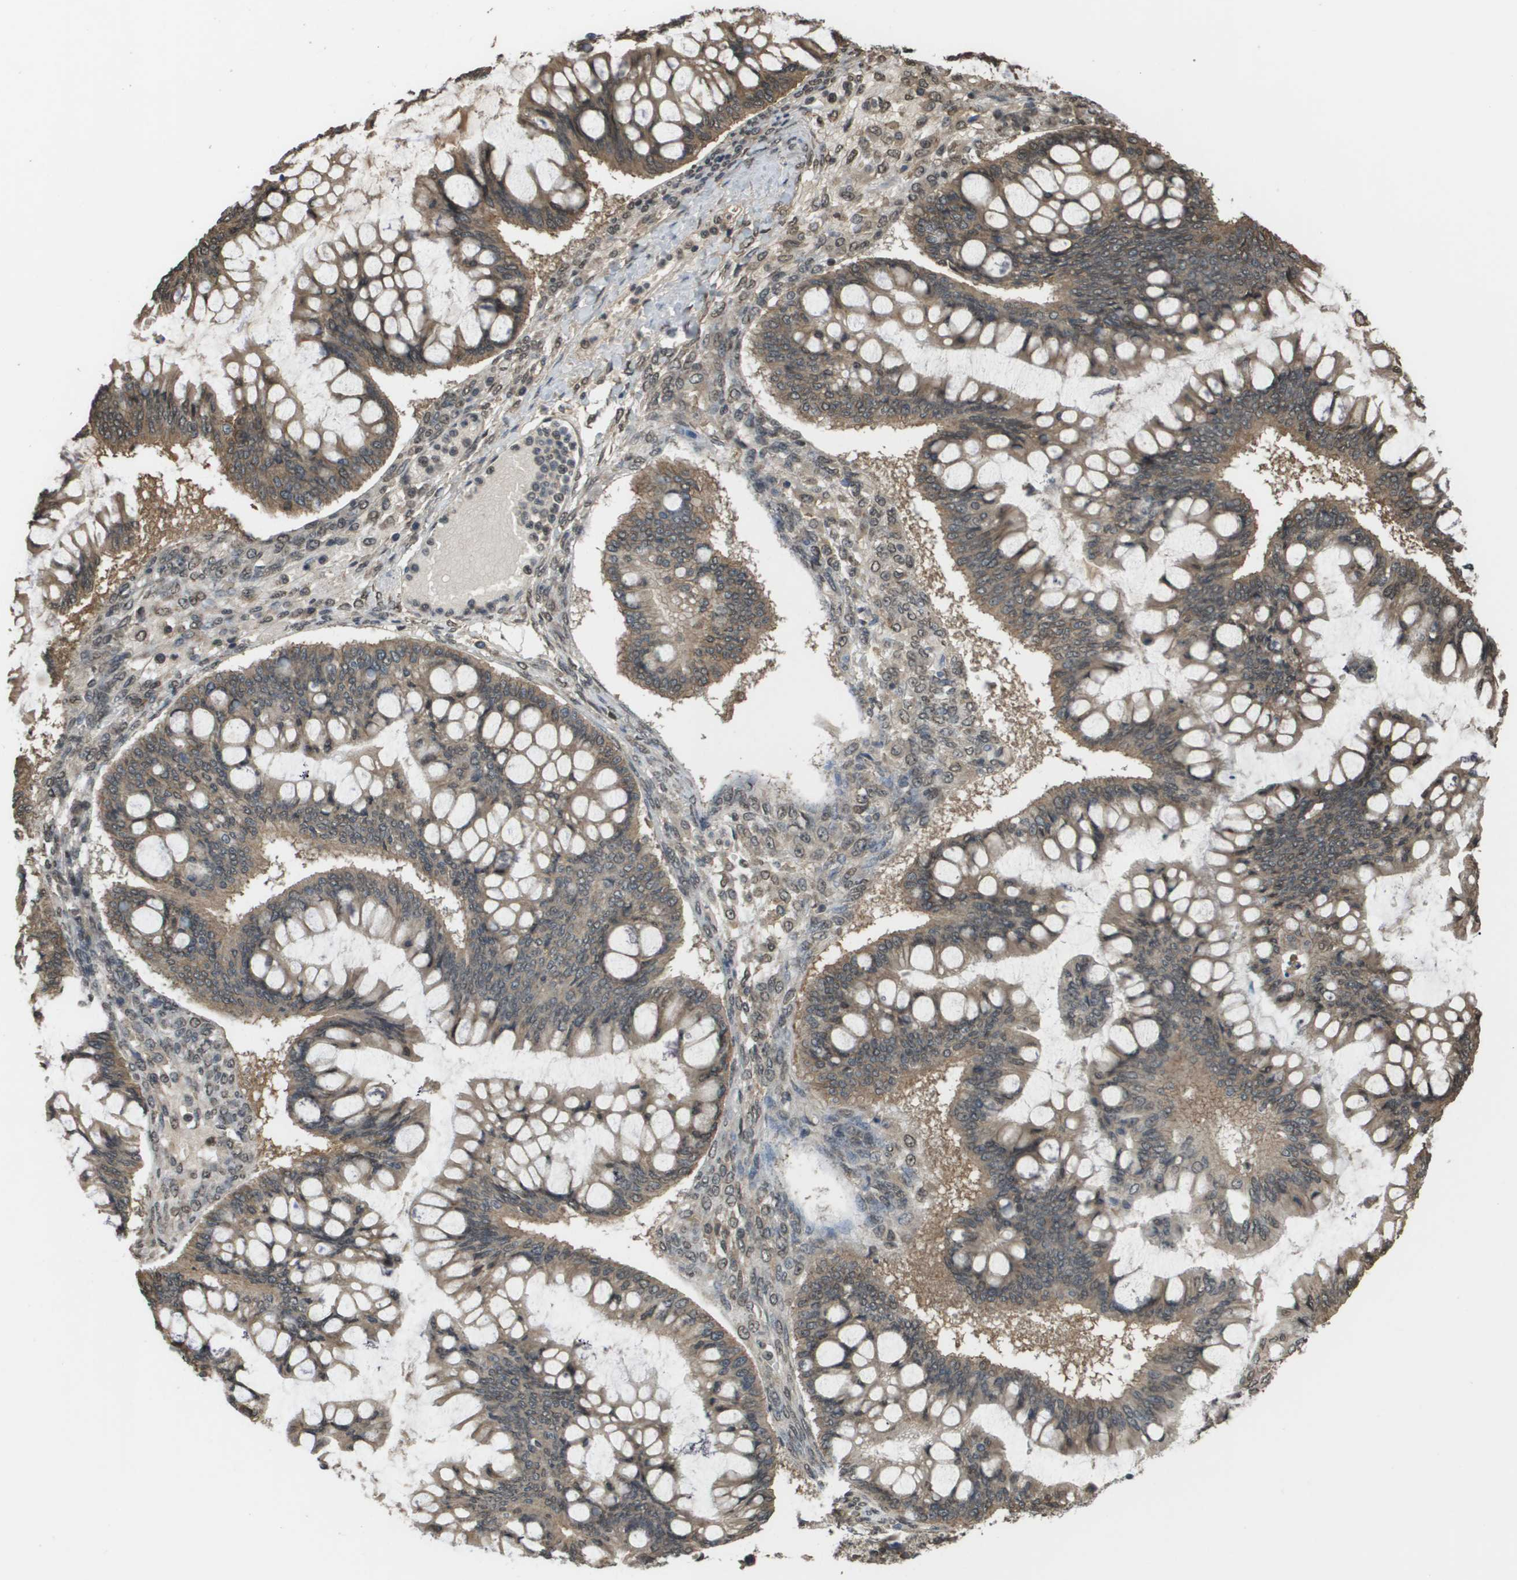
{"staining": {"intensity": "weak", "quantity": ">75%", "location": "cytoplasmic/membranous"}, "tissue": "ovarian cancer", "cell_type": "Tumor cells", "image_type": "cancer", "snomed": [{"axis": "morphology", "description": "Cystadenocarcinoma, mucinous, NOS"}, {"axis": "topography", "description": "Ovary"}], "caption": "Ovarian cancer (mucinous cystadenocarcinoma) stained for a protein (brown) demonstrates weak cytoplasmic/membranous positive staining in about >75% of tumor cells.", "gene": "NDRG2", "patient": {"sex": "female", "age": 73}}